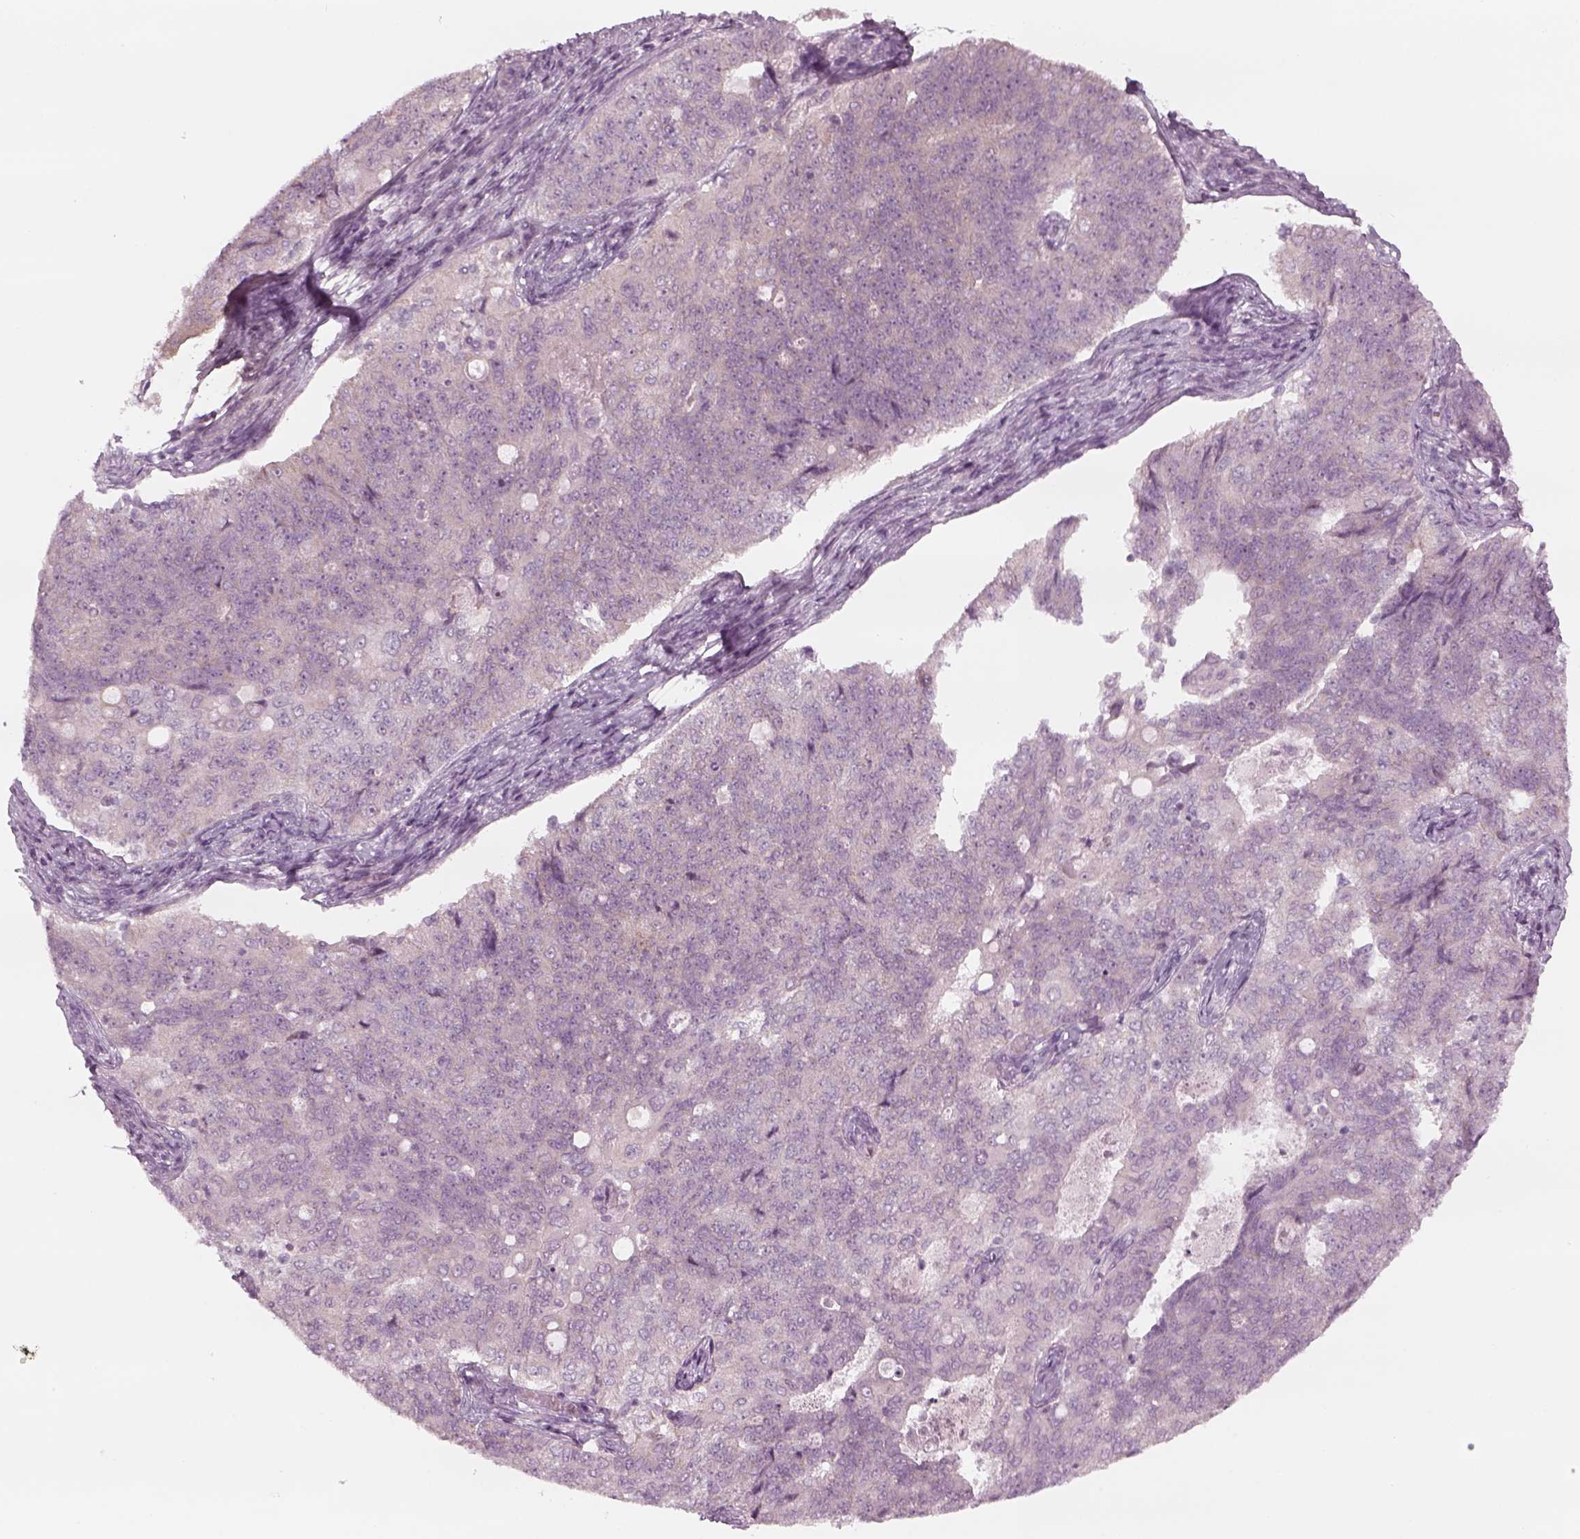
{"staining": {"intensity": "negative", "quantity": "none", "location": "none"}, "tissue": "endometrial cancer", "cell_type": "Tumor cells", "image_type": "cancer", "snomed": [{"axis": "morphology", "description": "Adenocarcinoma, NOS"}, {"axis": "topography", "description": "Endometrium"}], "caption": "The image shows no significant staining in tumor cells of endometrial adenocarcinoma. (Brightfield microscopy of DAB immunohistochemistry (IHC) at high magnification).", "gene": "PNMT", "patient": {"sex": "female", "age": 43}}